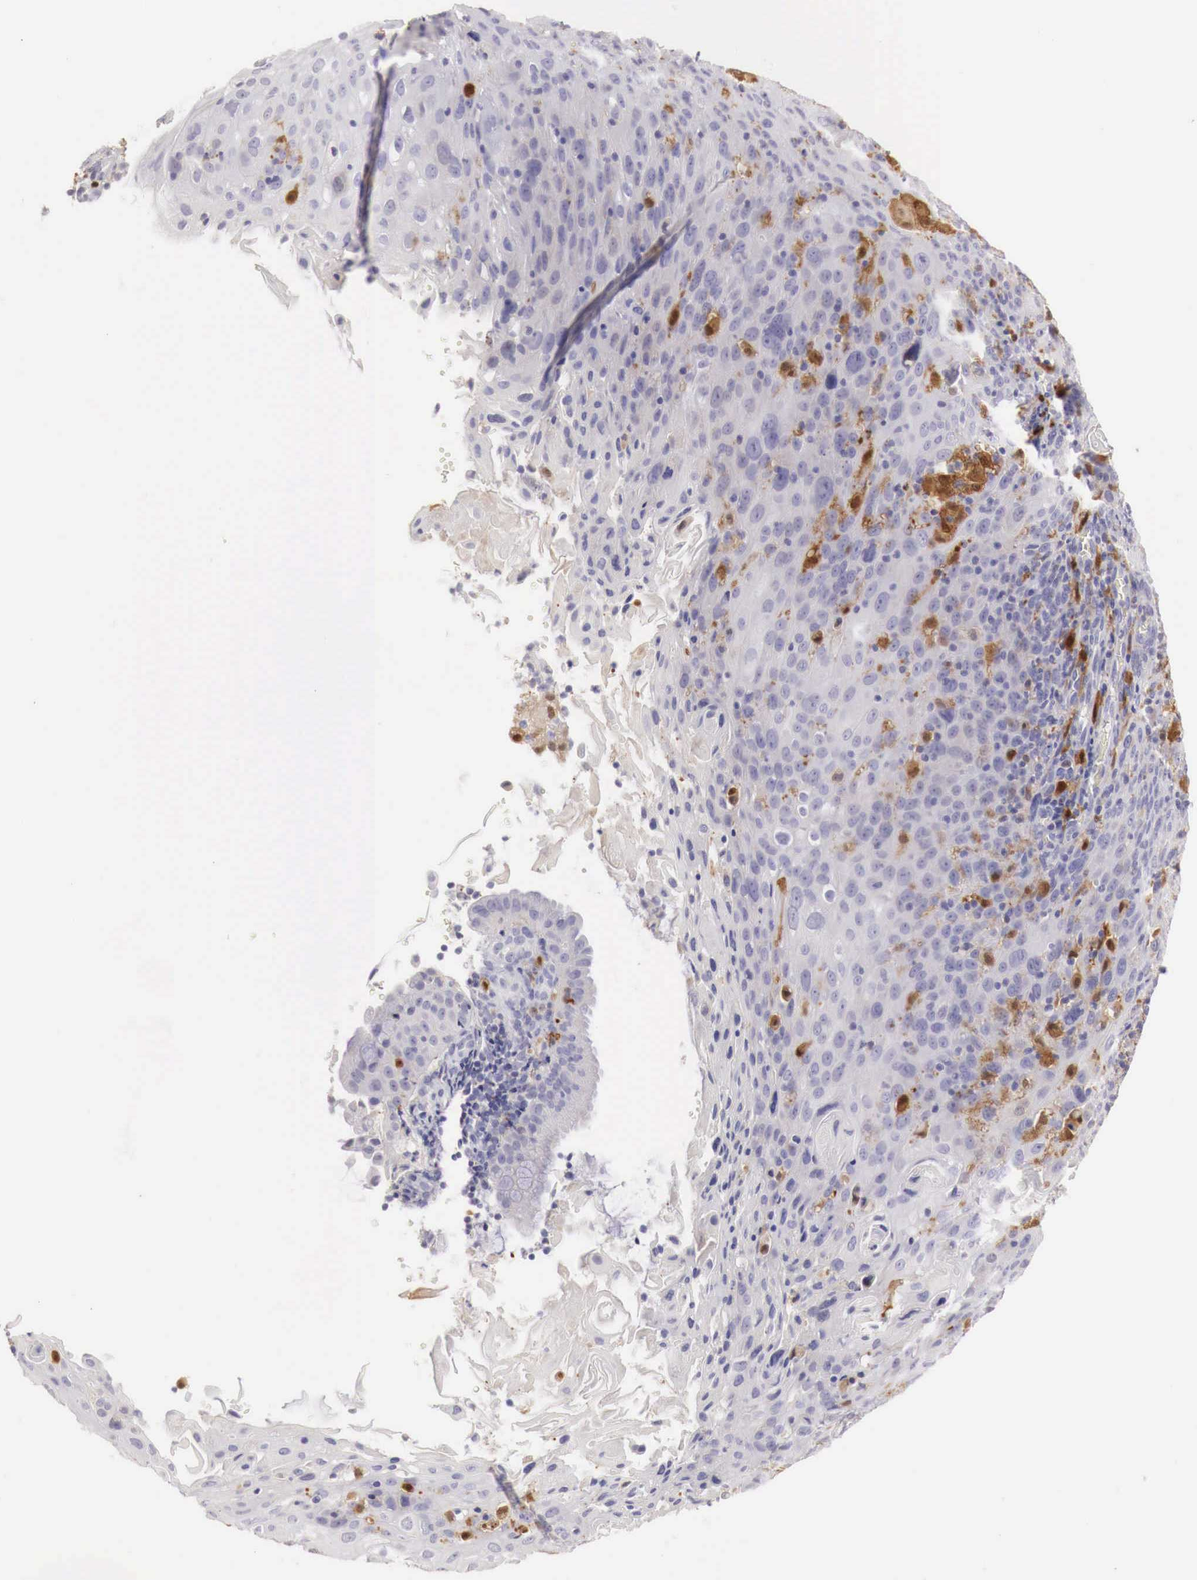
{"staining": {"intensity": "weak", "quantity": "<25%", "location": "cytoplasmic/membranous"}, "tissue": "cervical cancer", "cell_type": "Tumor cells", "image_type": "cancer", "snomed": [{"axis": "morphology", "description": "Squamous cell carcinoma, NOS"}, {"axis": "topography", "description": "Cervix"}], "caption": "This is a micrograph of immunohistochemistry (IHC) staining of cervical cancer (squamous cell carcinoma), which shows no staining in tumor cells.", "gene": "RENBP", "patient": {"sex": "female", "age": 54}}